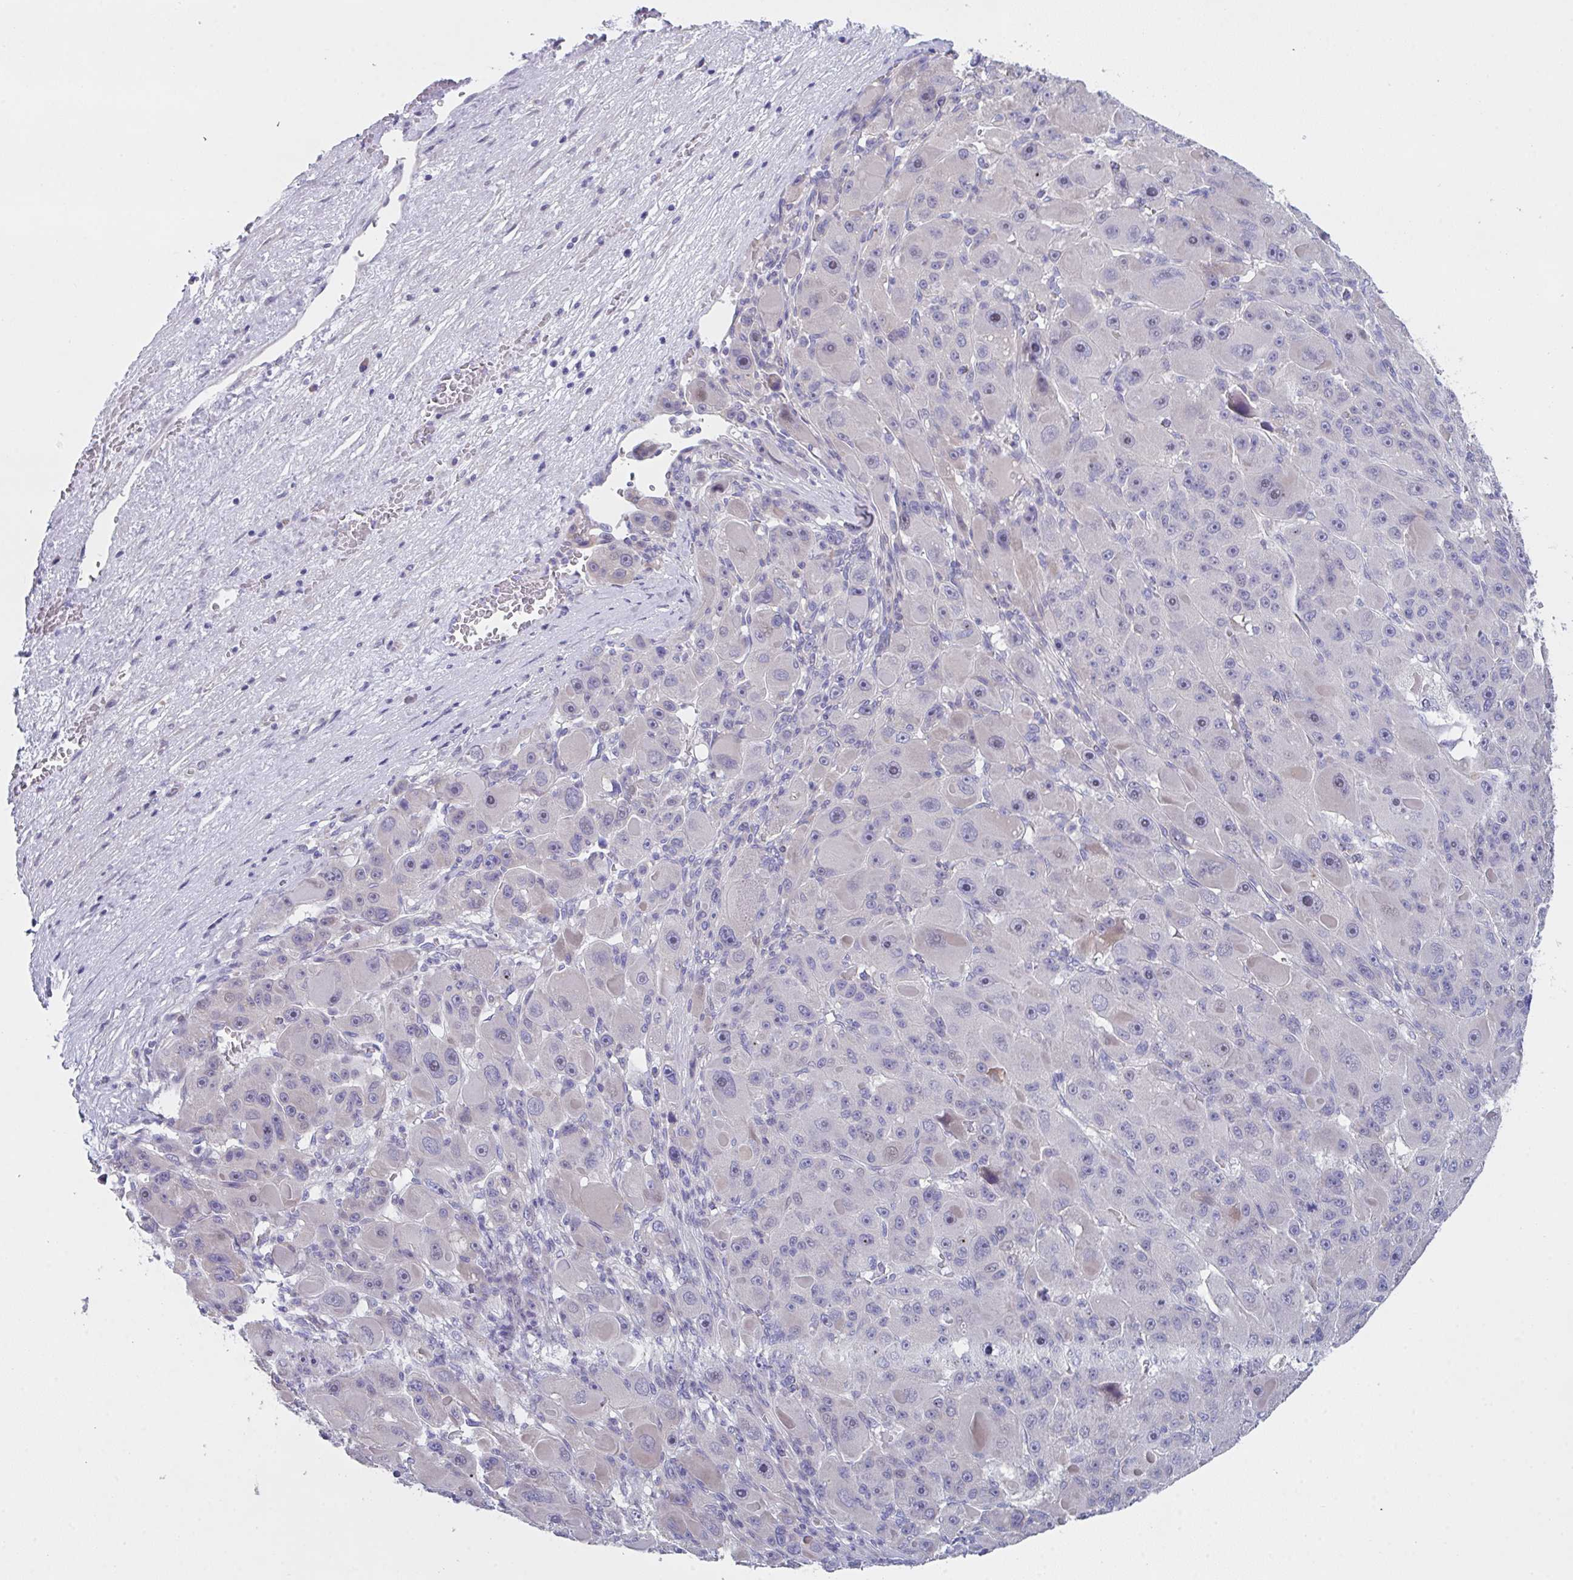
{"staining": {"intensity": "negative", "quantity": "none", "location": "none"}, "tissue": "liver cancer", "cell_type": "Tumor cells", "image_type": "cancer", "snomed": [{"axis": "morphology", "description": "Carcinoma, Hepatocellular, NOS"}, {"axis": "topography", "description": "Liver"}], "caption": "Protein analysis of hepatocellular carcinoma (liver) reveals no significant staining in tumor cells.", "gene": "FBXO47", "patient": {"sex": "male", "age": 76}}